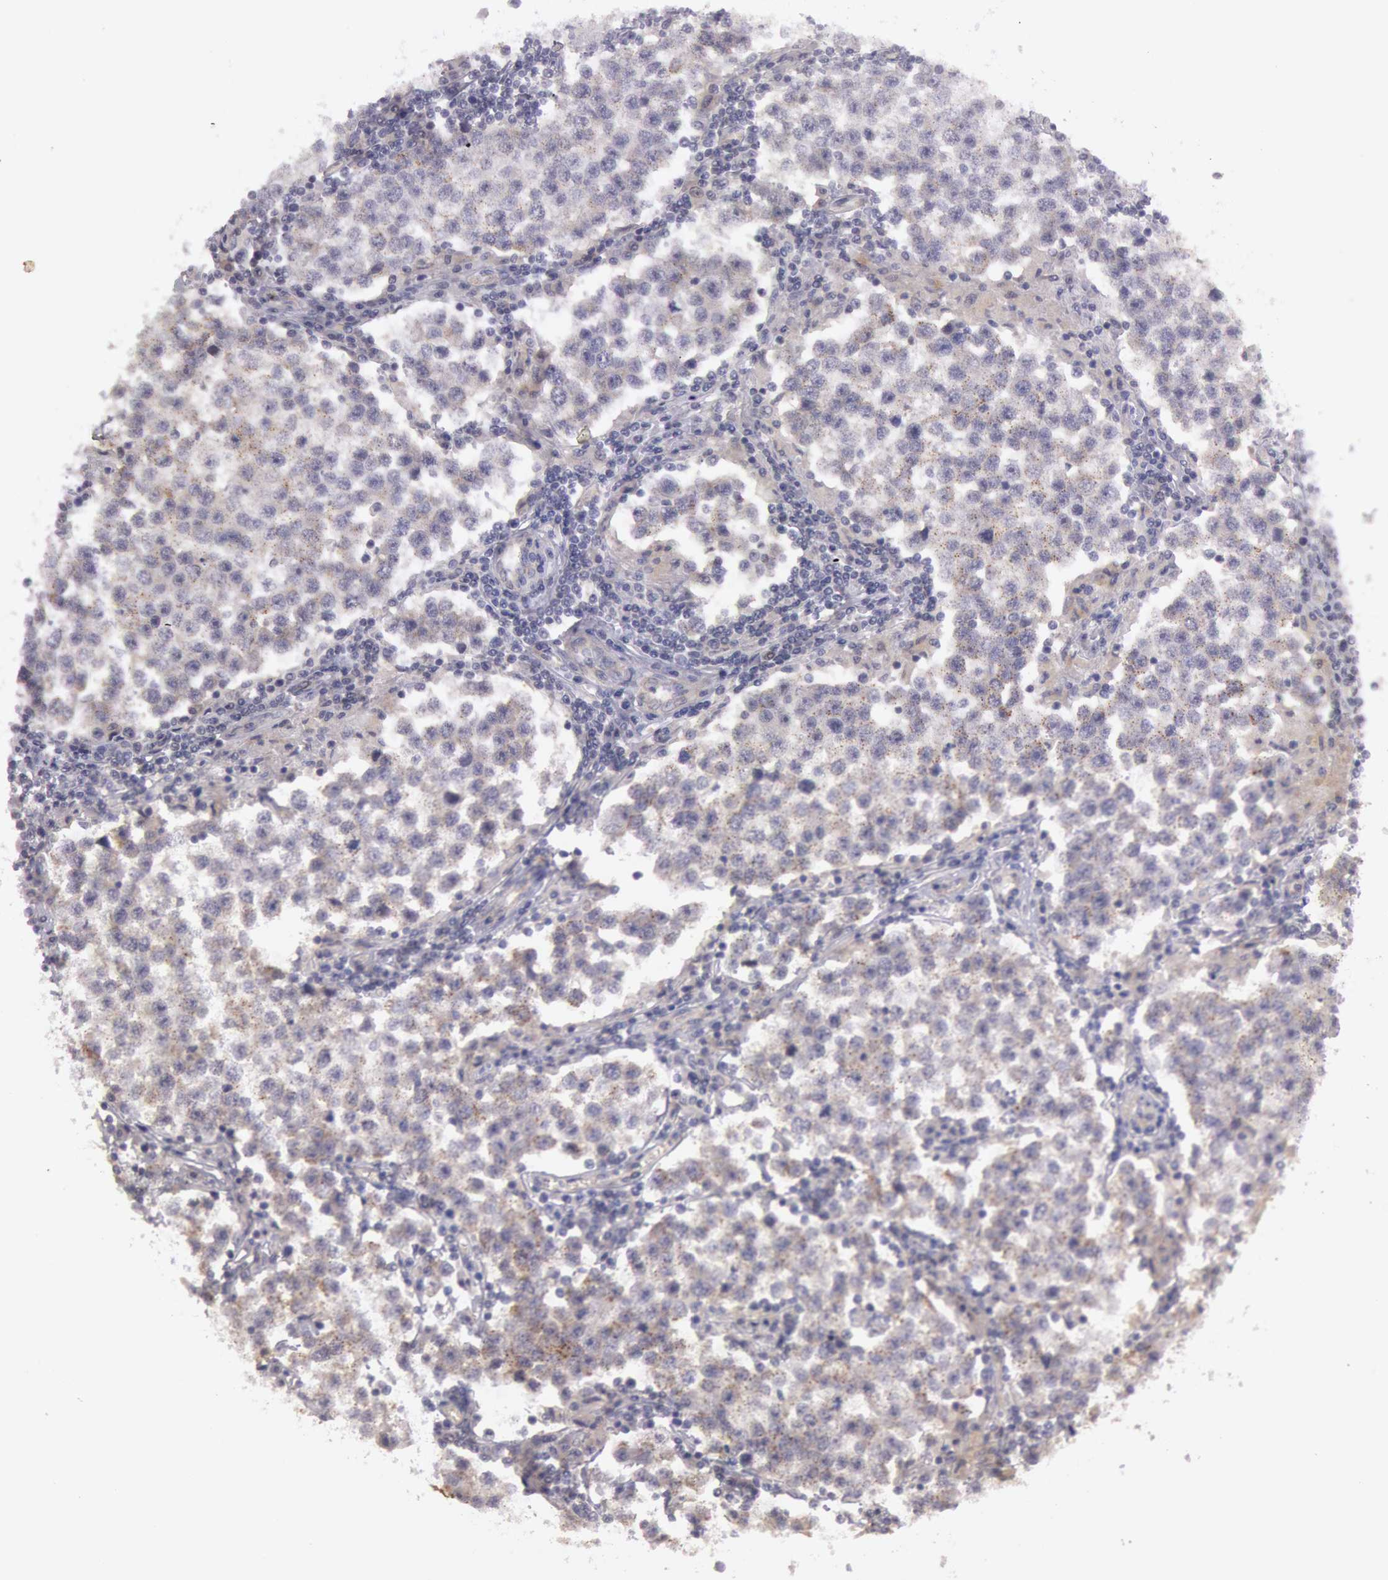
{"staining": {"intensity": "moderate", "quantity": "<25%", "location": "cytoplasmic/membranous"}, "tissue": "testis cancer", "cell_type": "Tumor cells", "image_type": "cancer", "snomed": [{"axis": "morphology", "description": "Seminoma, NOS"}, {"axis": "topography", "description": "Testis"}], "caption": "Moderate cytoplasmic/membranous positivity is appreciated in about <25% of tumor cells in testis seminoma.", "gene": "TRIB2", "patient": {"sex": "male", "age": 36}}